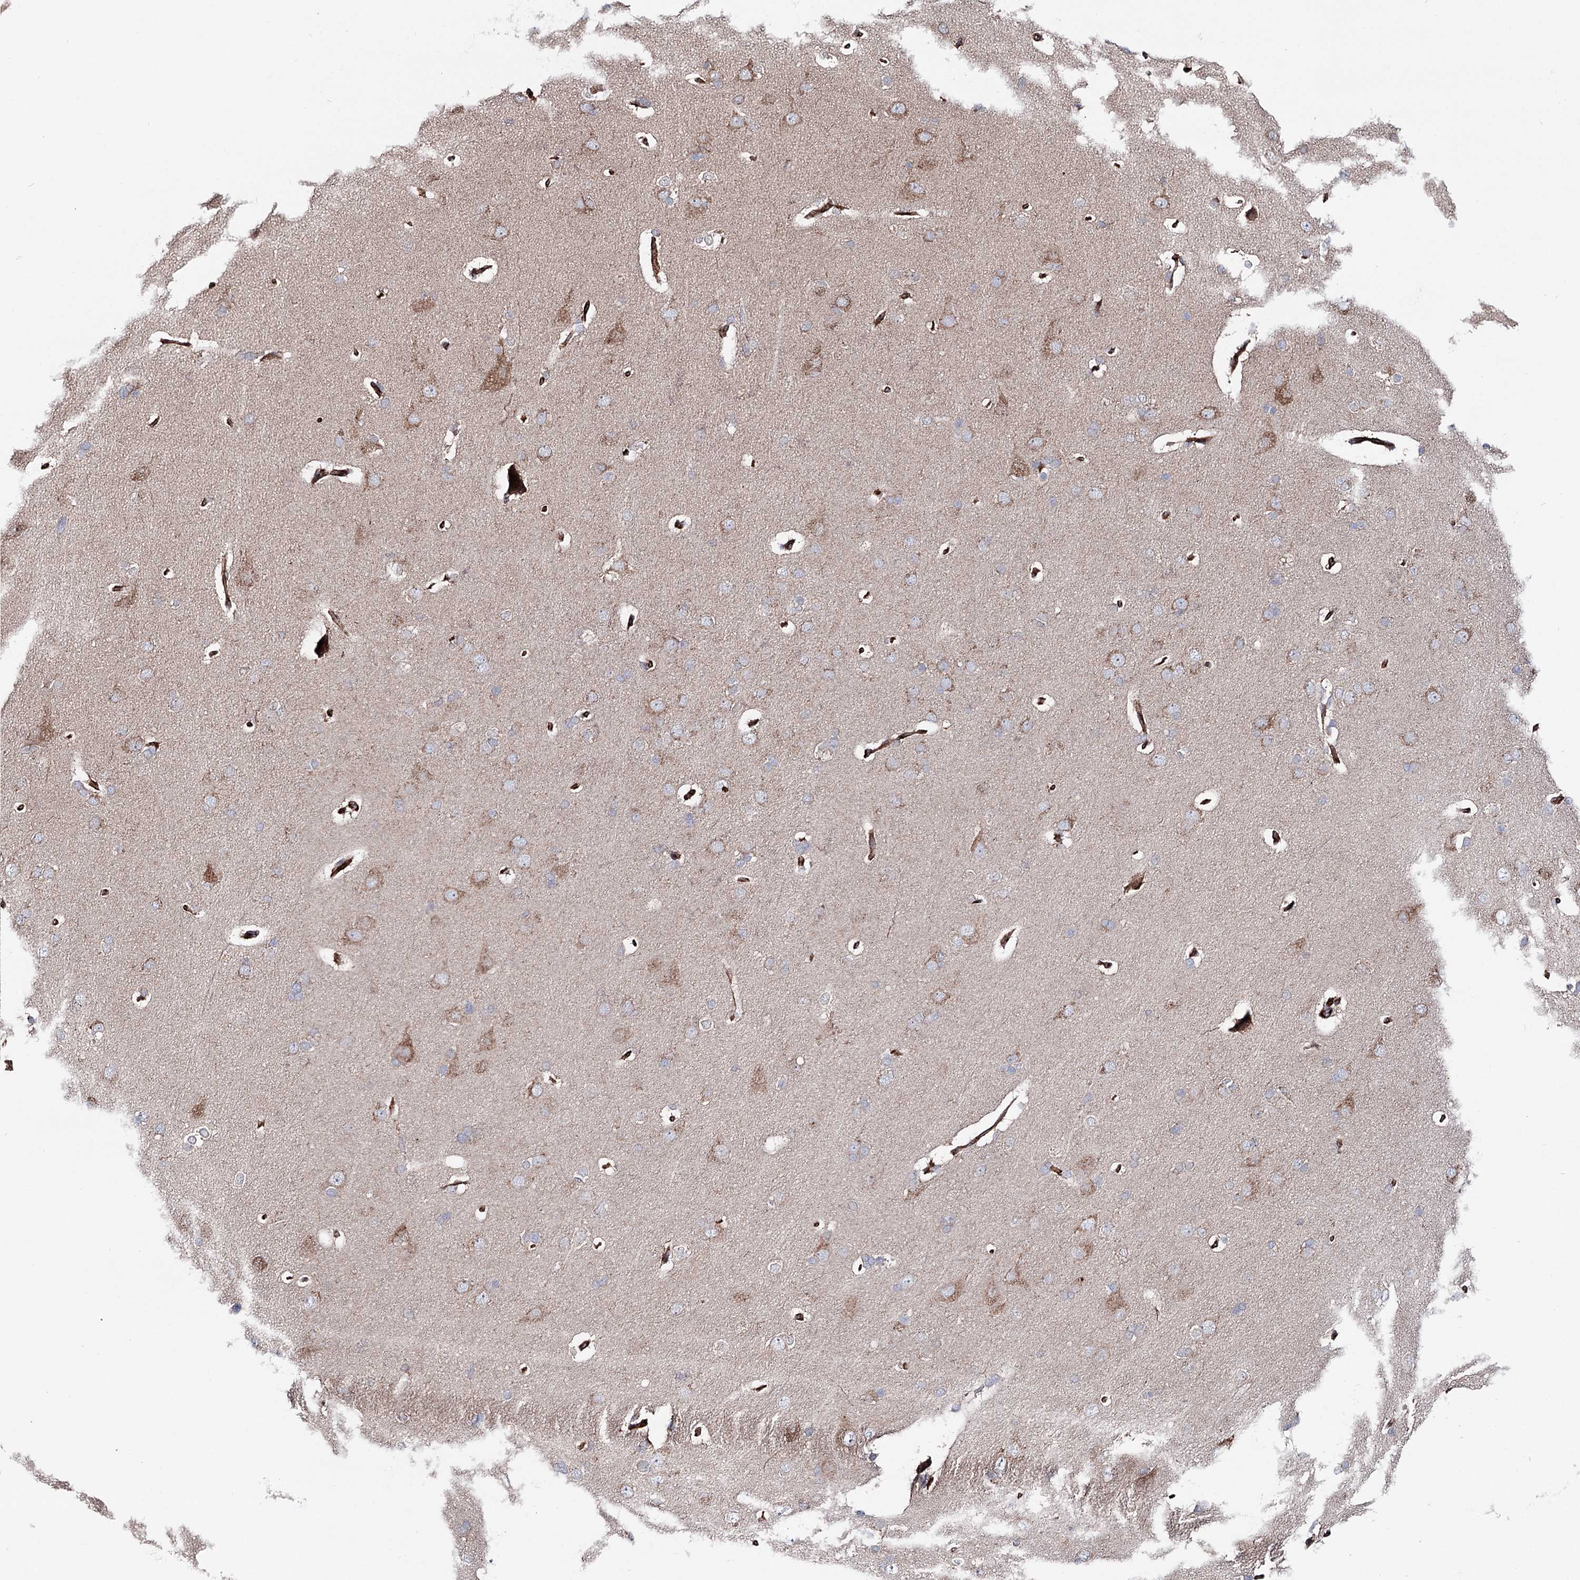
{"staining": {"intensity": "strong", "quantity": ">75%", "location": "cytoplasmic/membranous"}, "tissue": "cerebral cortex", "cell_type": "Endothelial cells", "image_type": "normal", "snomed": [{"axis": "morphology", "description": "Normal tissue, NOS"}, {"axis": "topography", "description": "Cerebral cortex"}], "caption": "Benign cerebral cortex was stained to show a protein in brown. There is high levels of strong cytoplasmic/membranous expression in approximately >75% of endothelial cells.", "gene": "MIB1", "patient": {"sex": "male", "age": 62}}